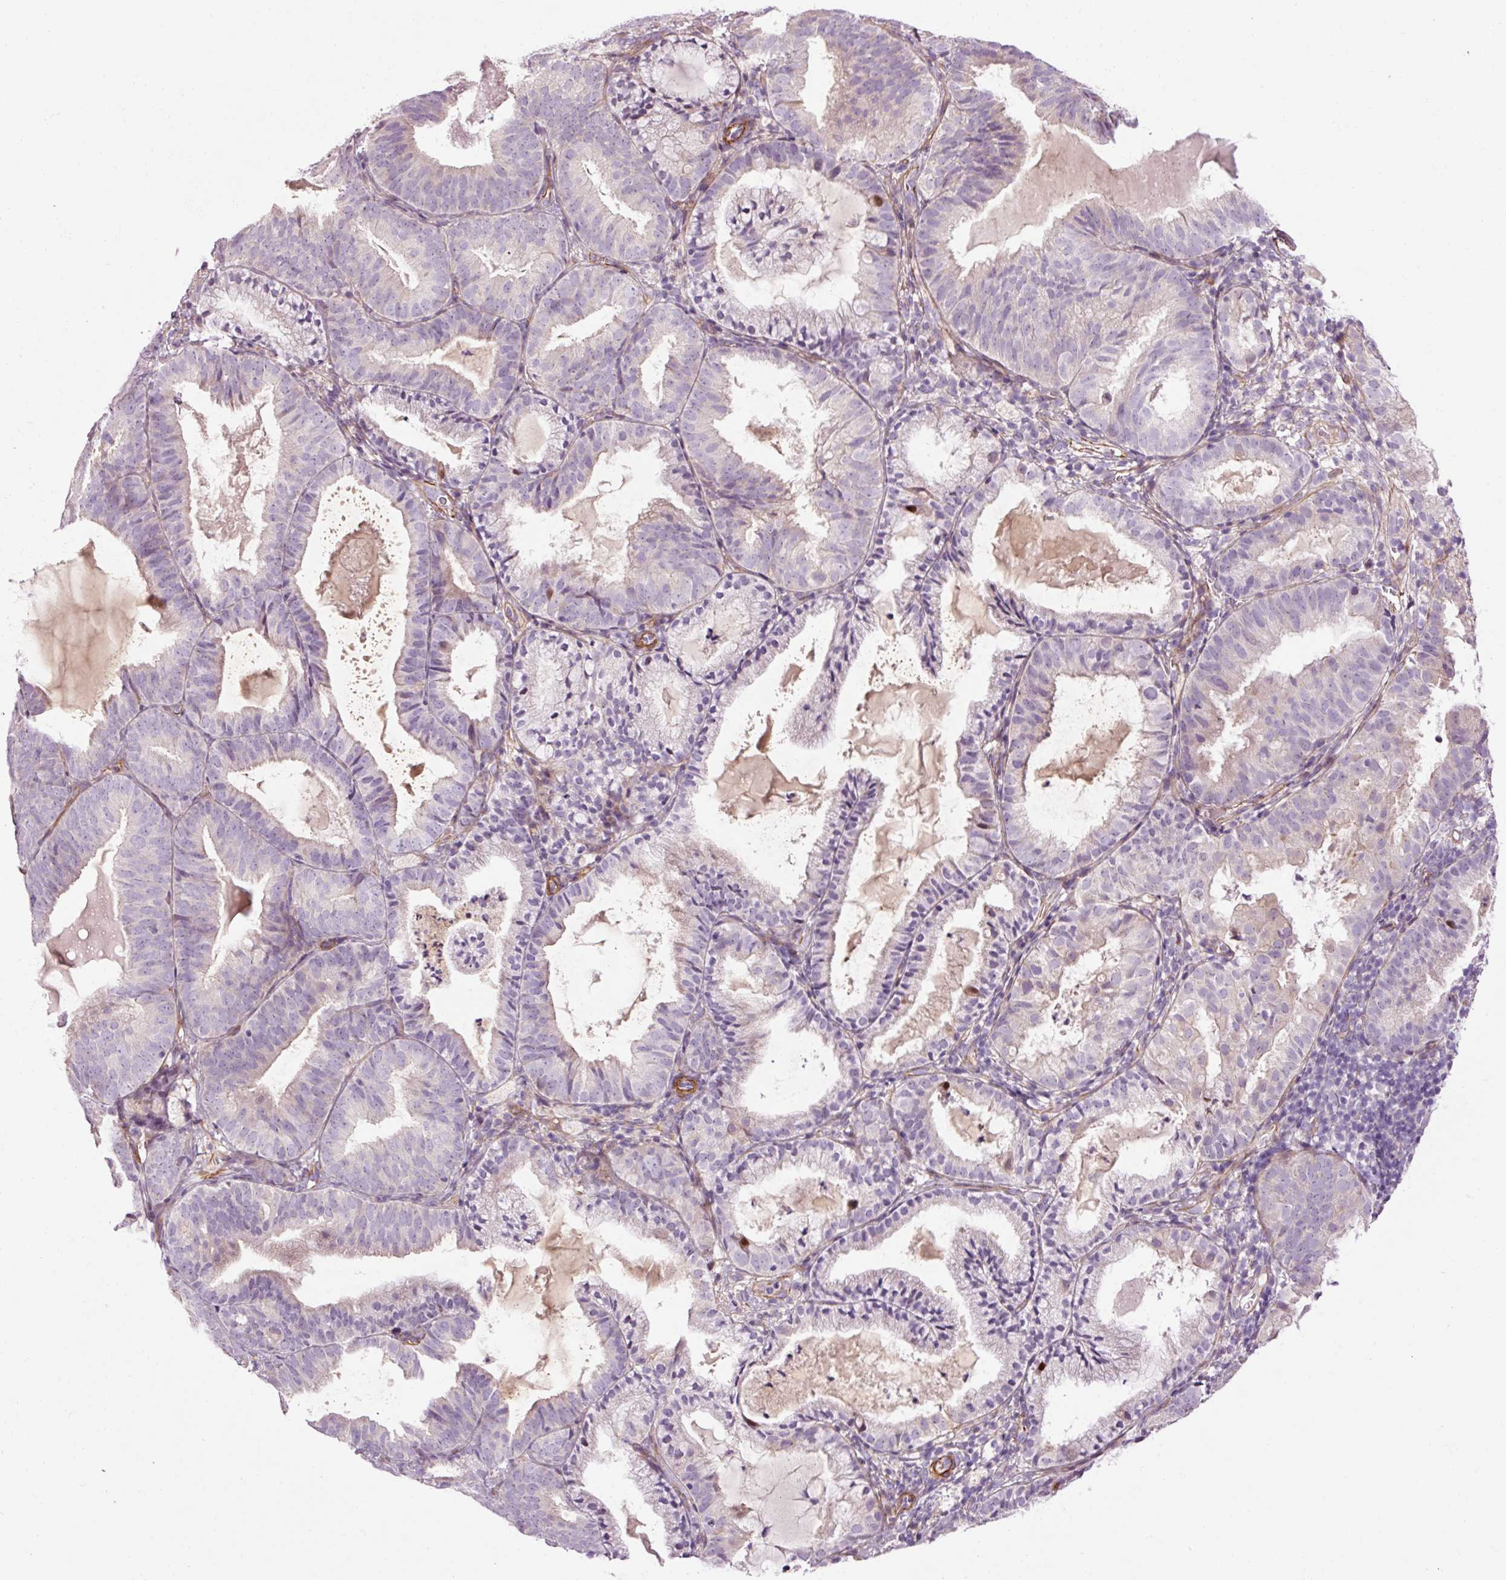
{"staining": {"intensity": "negative", "quantity": "none", "location": "none"}, "tissue": "endometrial cancer", "cell_type": "Tumor cells", "image_type": "cancer", "snomed": [{"axis": "morphology", "description": "Adenocarcinoma, NOS"}, {"axis": "topography", "description": "Endometrium"}], "caption": "Histopathology image shows no significant protein positivity in tumor cells of endometrial adenocarcinoma.", "gene": "ANKRD20A1", "patient": {"sex": "female", "age": 80}}